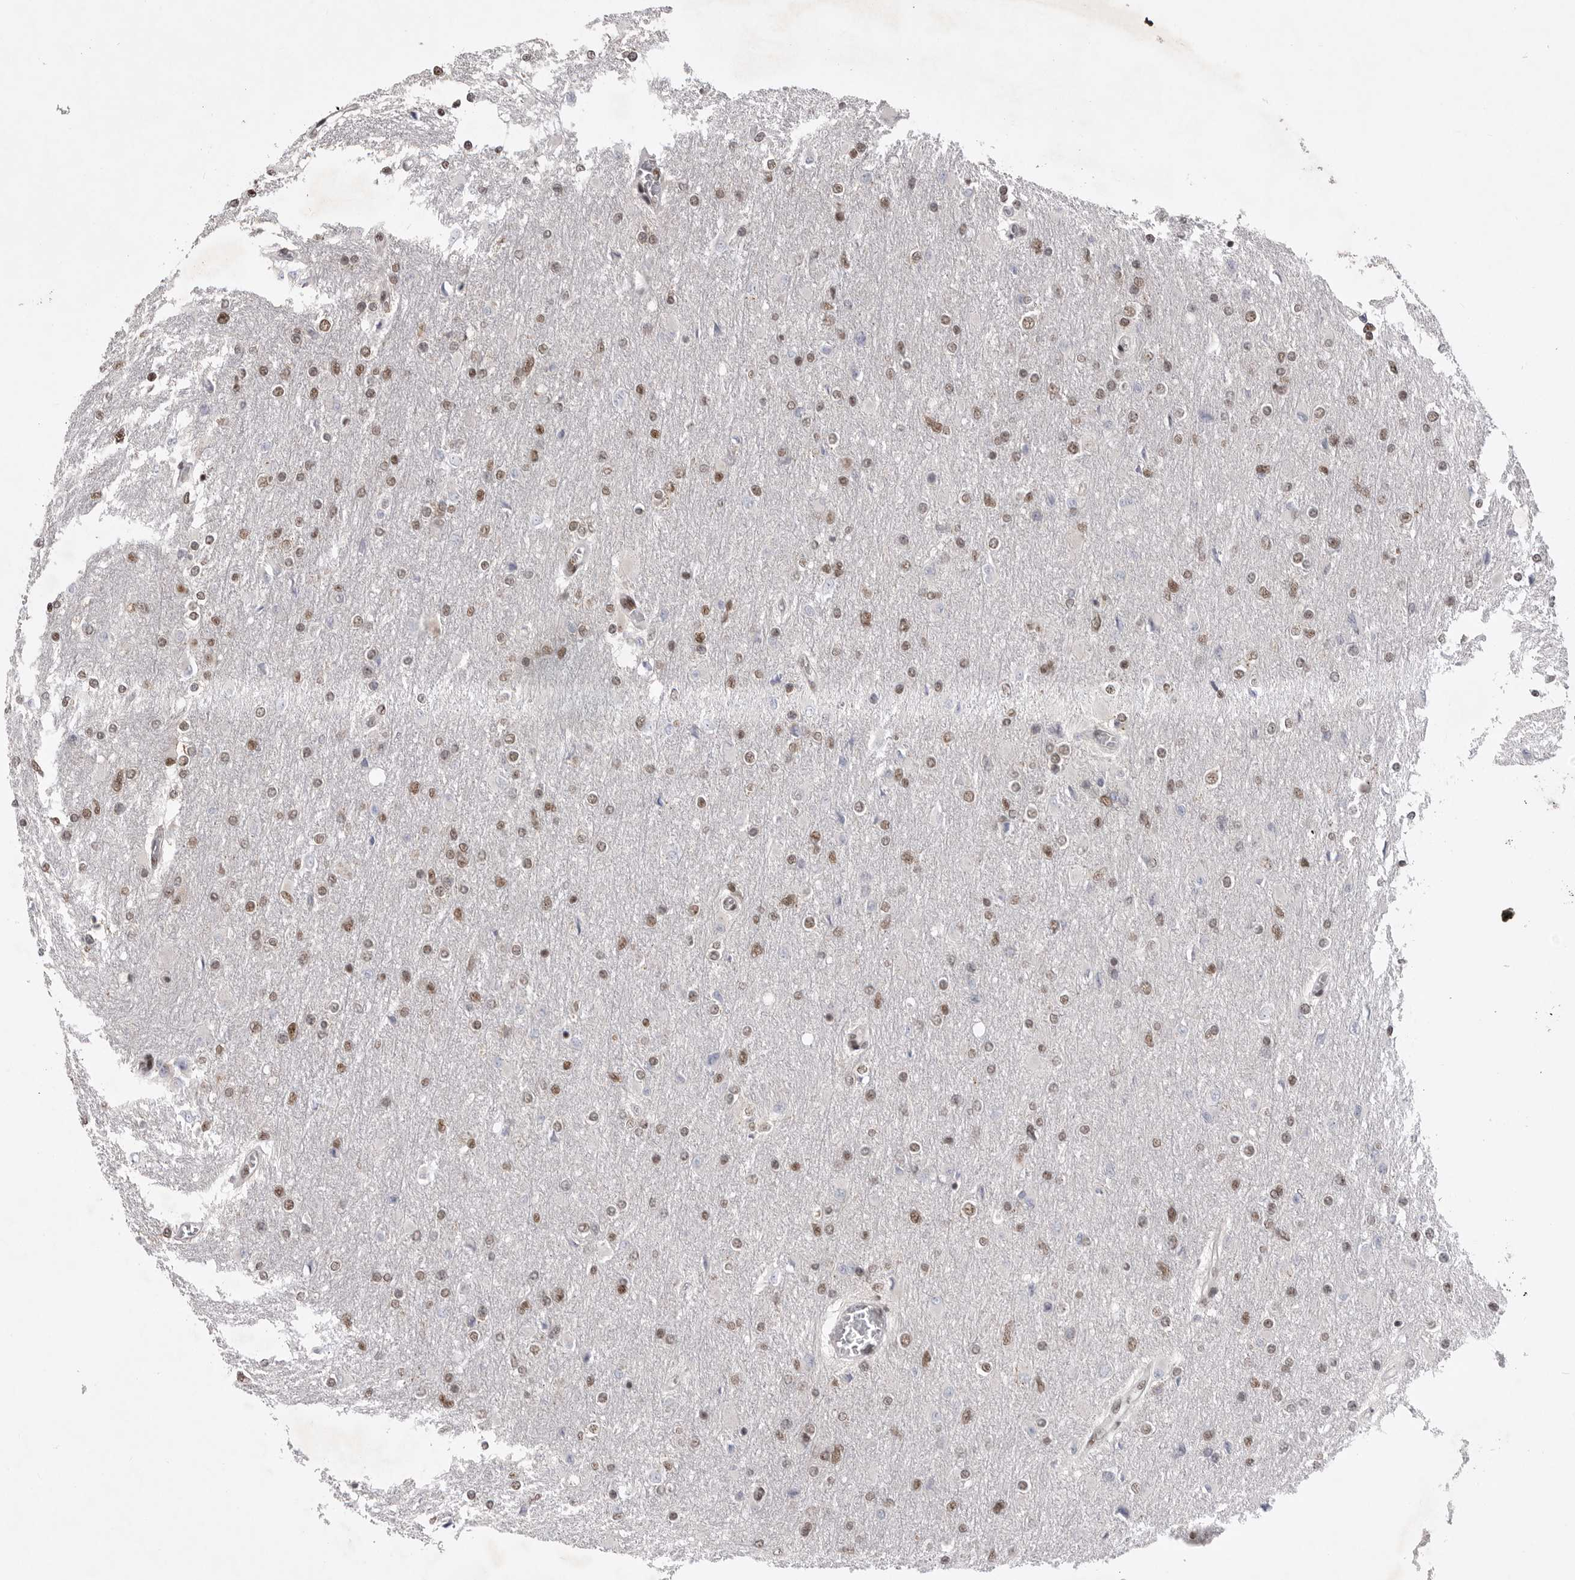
{"staining": {"intensity": "moderate", "quantity": ">75%", "location": "nuclear"}, "tissue": "glioma", "cell_type": "Tumor cells", "image_type": "cancer", "snomed": [{"axis": "morphology", "description": "Glioma, malignant, High grade"}, {"axis": "topography", "description": "Cerebral cortex"}], "caption": "Approximately >75% of tumor cells in malignant high-grade glioma exhibit moderate nuclear protein expression as visualized by brown immunohistochemical staining.", "gene": "PPP1R8", "patient": {"sex": "female", "age": 36}}